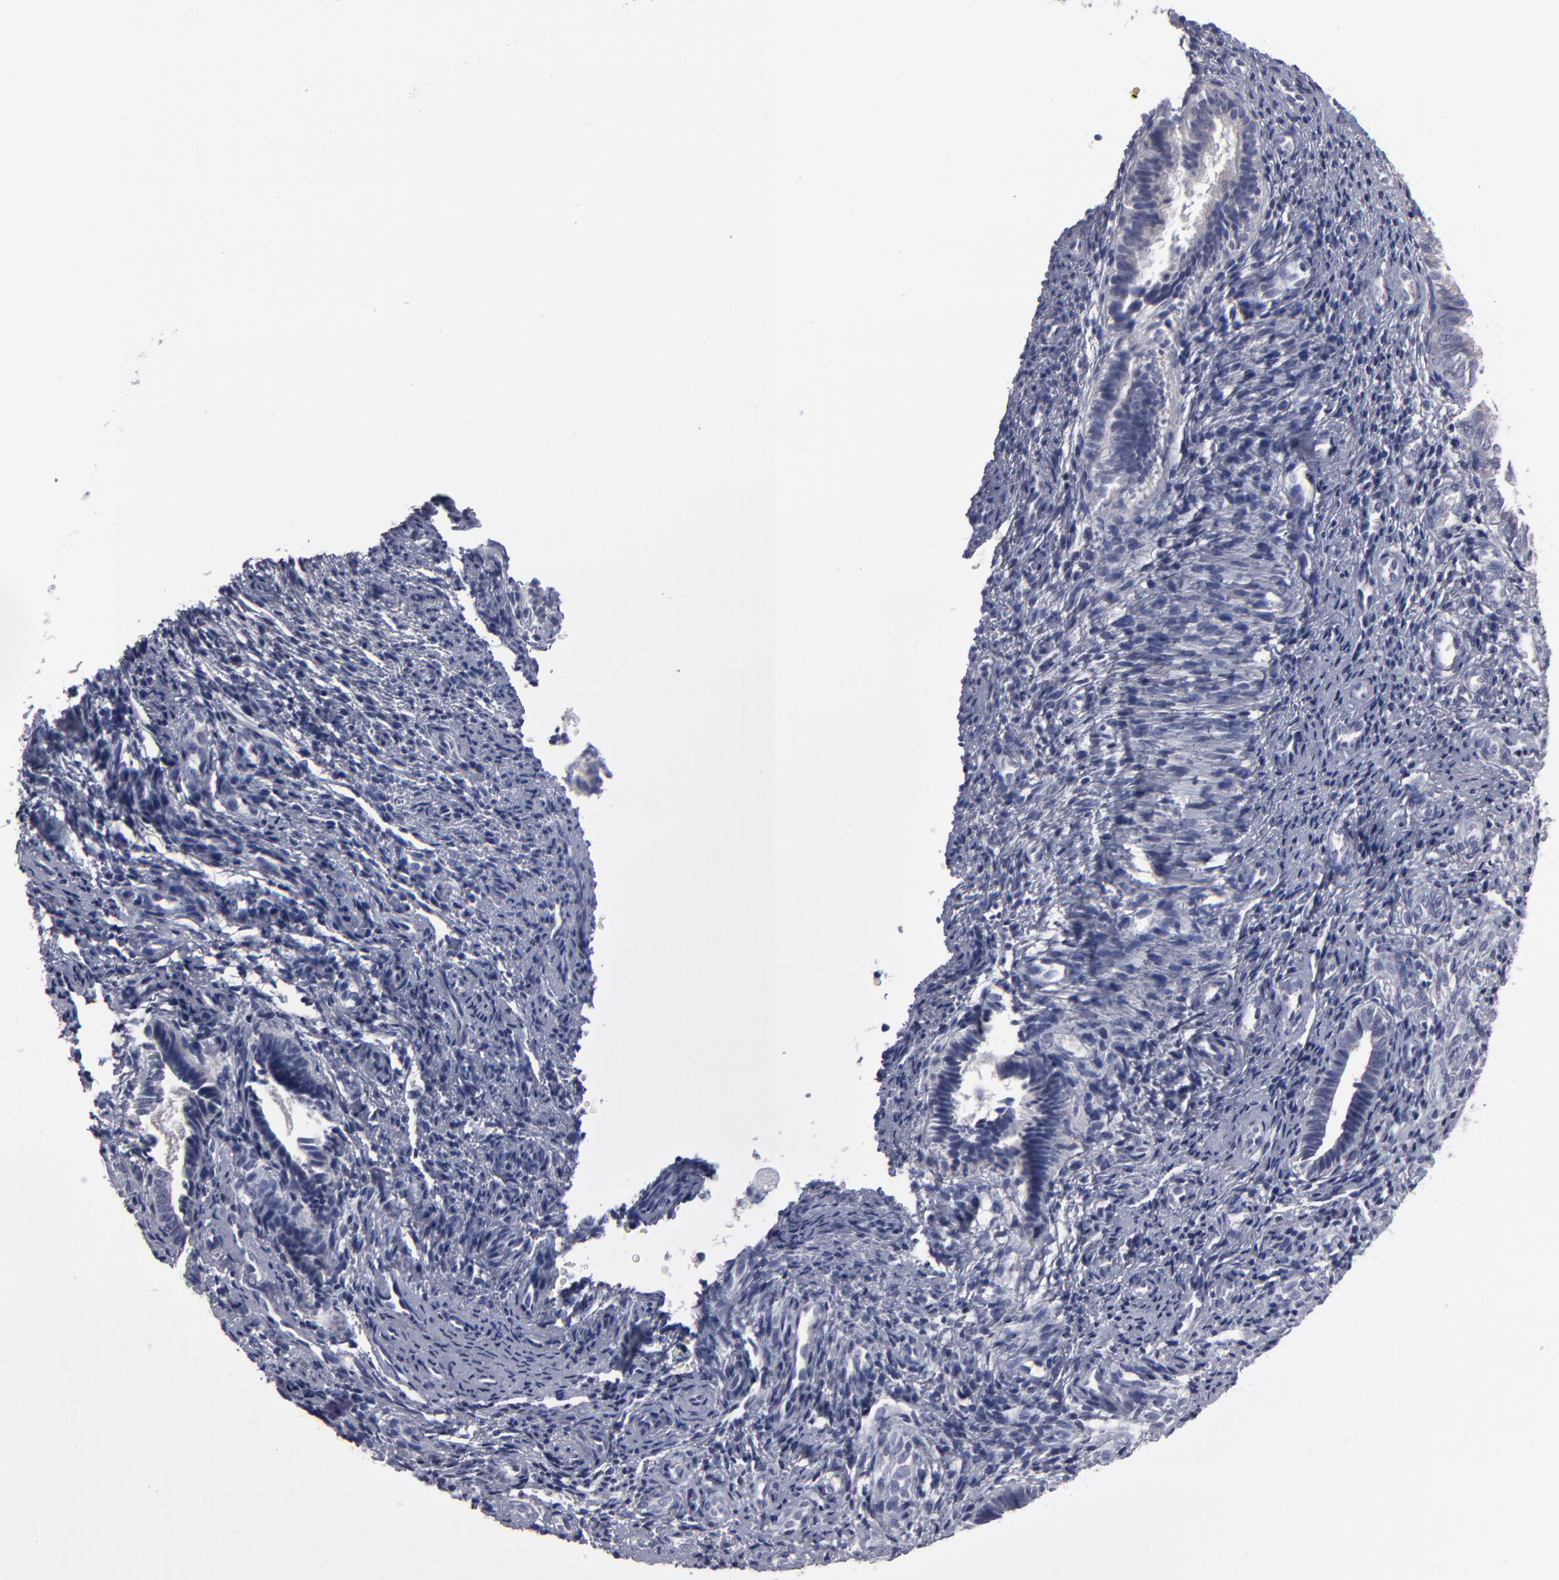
{"staining": {"intensity": "negative", "quantity": "none", "location": "none"}, "tissue": "endometrium", "cell_type": "Cells in endometrial stroma", "image_type": "normal", "snomed": [{"axis": "morphology", "description": "Normal tissue, NOS"}, {"axis": "topography", "description": "Endometrium"}], "caption": "Immunohistochemistry image of normal endometrium: human endometrium stained with DAB (3,3'-diaminobenzidine) shows no significant protein positivity in cells in endometrial stroma. (DAB immunohistochemistry visualized using brightfield microscopy, high magnification).", "gene": "CCDC80", "patient": {"sex": "female", "age": 27}}